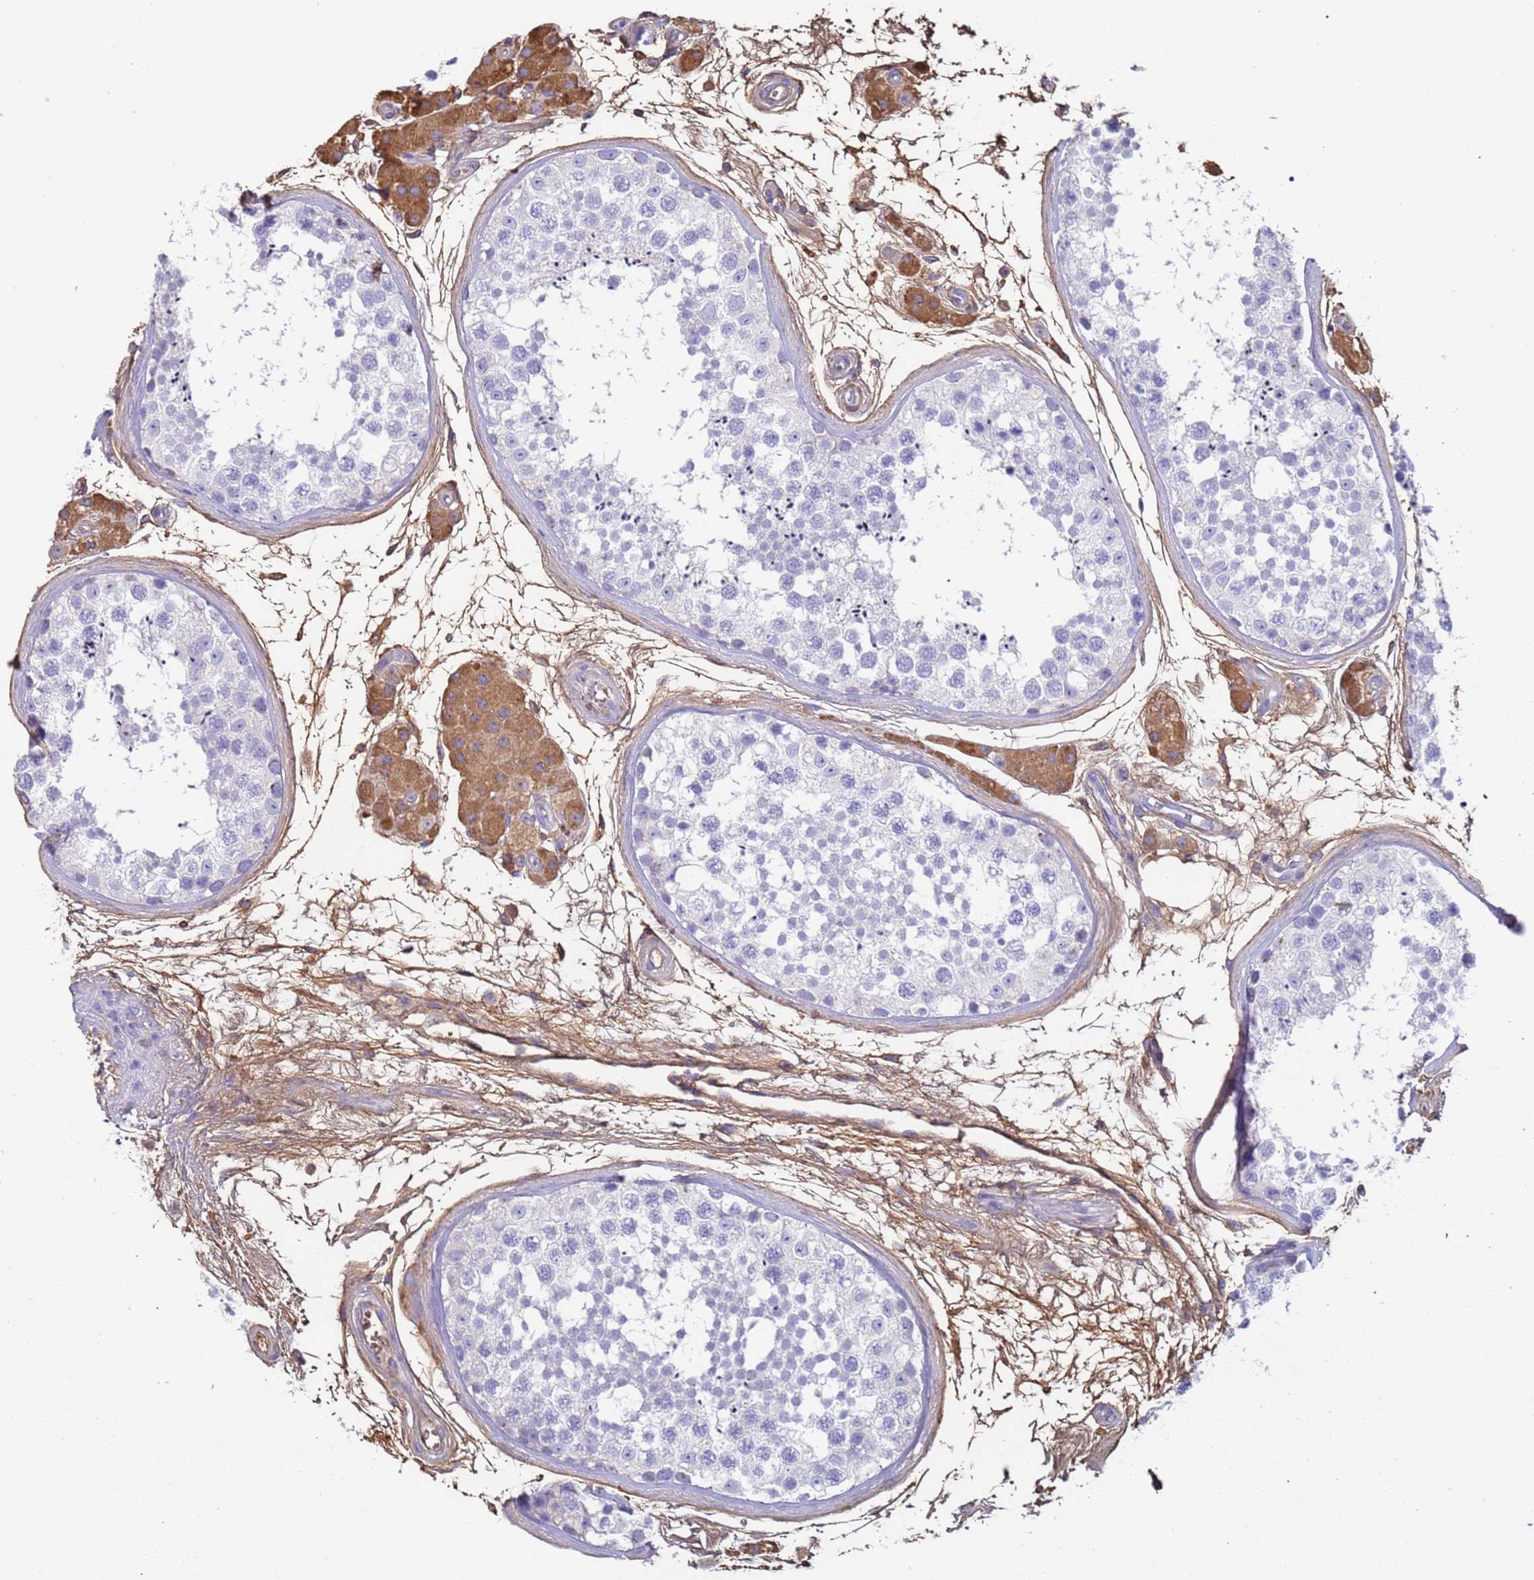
{"staining": {"intensity": "negative", "quantity": "none", "location": "none"}, "tissue": "testis", "cell_type": "Cells in seminiferous ducts", "image_type": "normal", "snomed": [{"axis": "morphology", "description": "Normal tissue, NOS"}, {"axis": "topography", "description": "Testis"}], "caption": "Immunohistochemistry (IHC) histopathology image of normal human testis stained for a protein (brown), which reveals no positivity in cells in seminiferous ducts.", "gene": "CYSLTR2", "patient": {"sex": "male", "age": 56}}